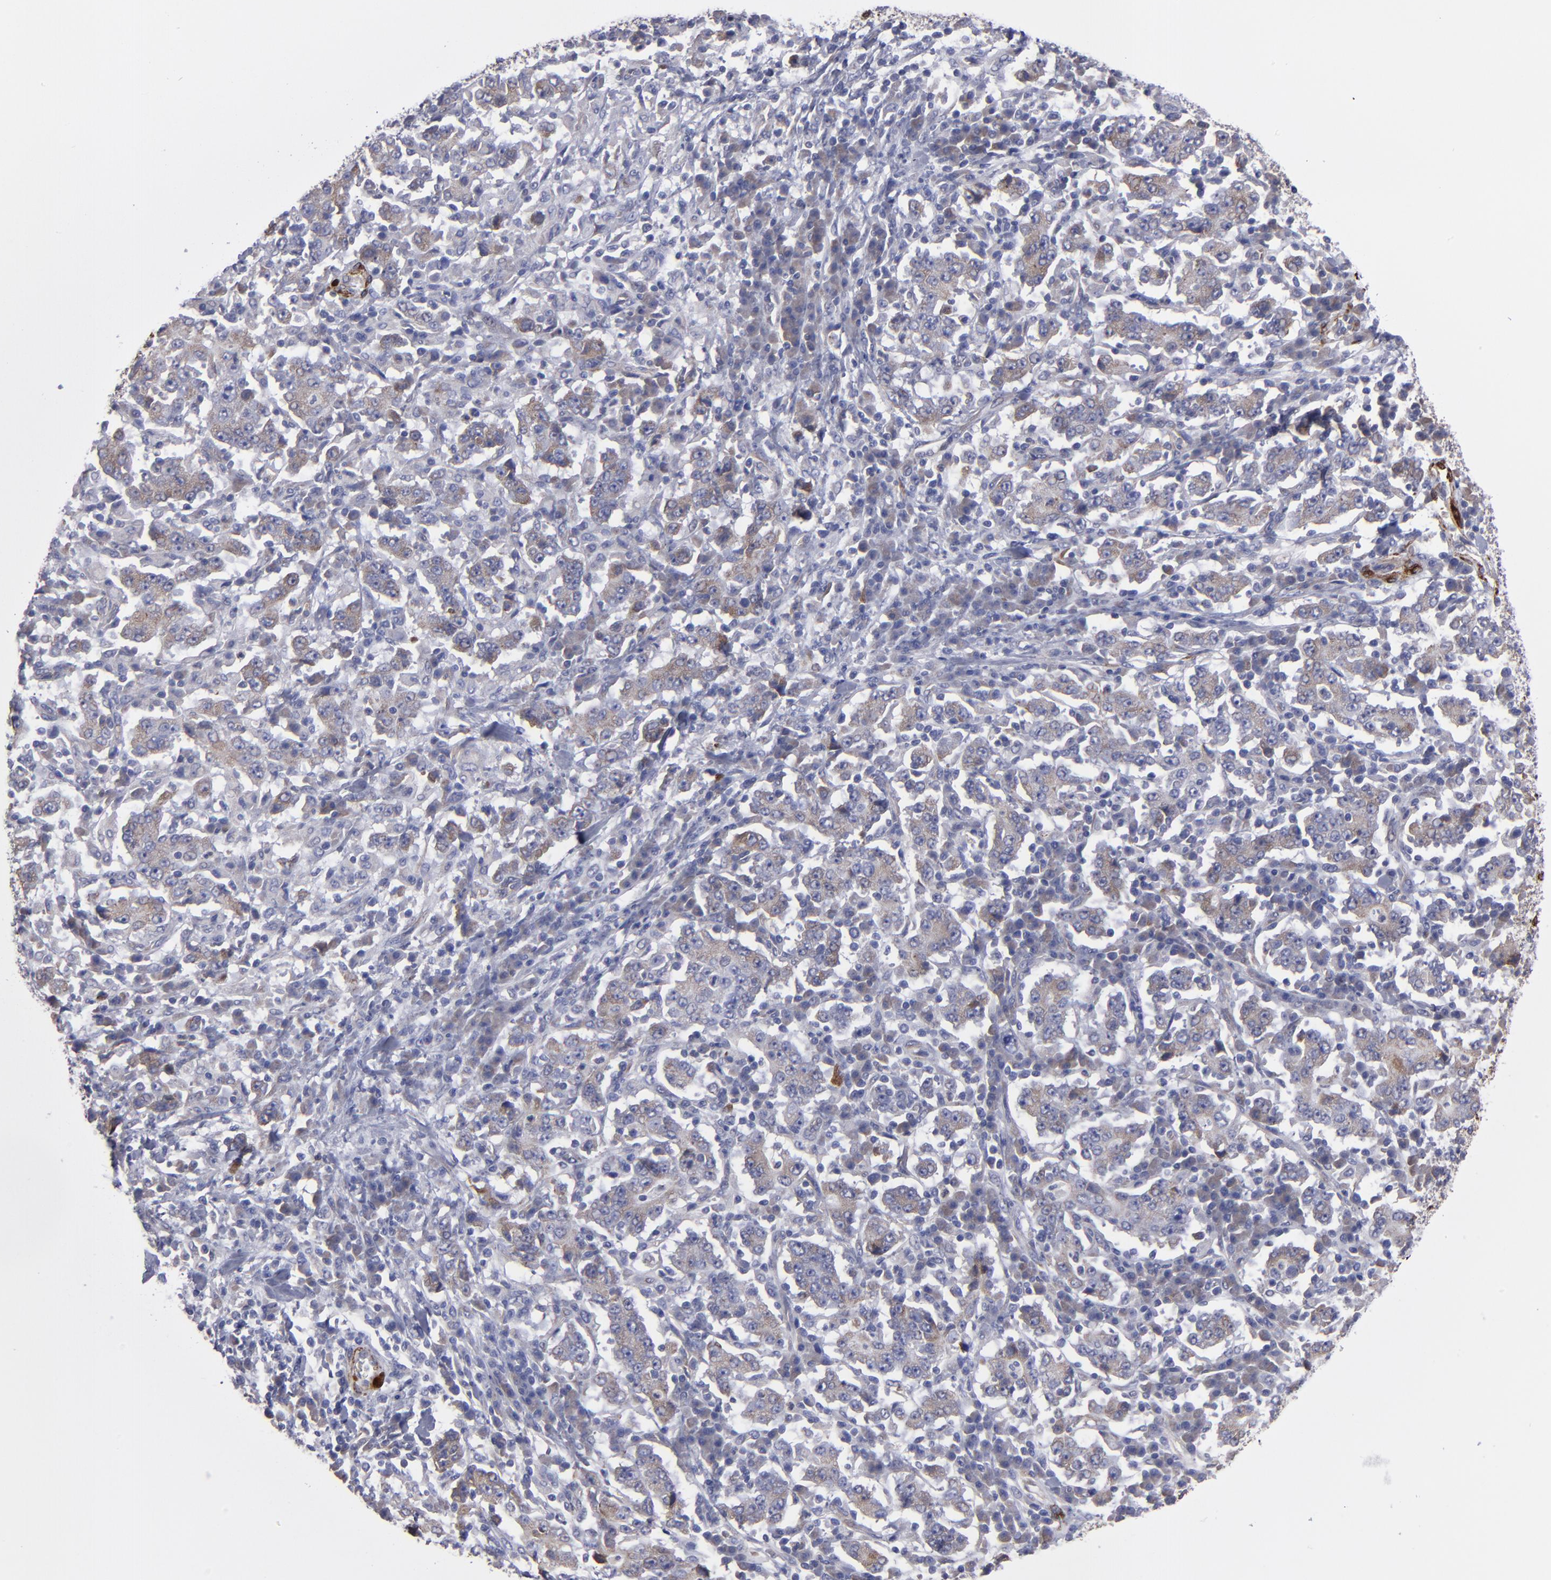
{"staining": {"intensity": "weak", "quantity": ">75%", "location": "cytoplasmic/membranous"}, "tissue": "stomach cancer", "cell_type": "Tumor cells", "image_type": "cancer", "snomed": [{"axis": "morphology", "description": "Normal tissue, NOS"}, {"axis": "morphology", "description": "Adenocarcinoma, NOS"}, {"axis": "topography", "description": "Stomach, upper"}, {"axis": "topography", "description": "Stomach"}], "caption": "Protein expression analysis of human stomach adenocarcinoma reveals weak cytoplasmic/membranous expression in approximately >75% of tumor cells. (DAB IHC with brightfield microscopy, high magnification).", "gene": "SLMAP", "patient": {"sex": "male", "age": 59}}